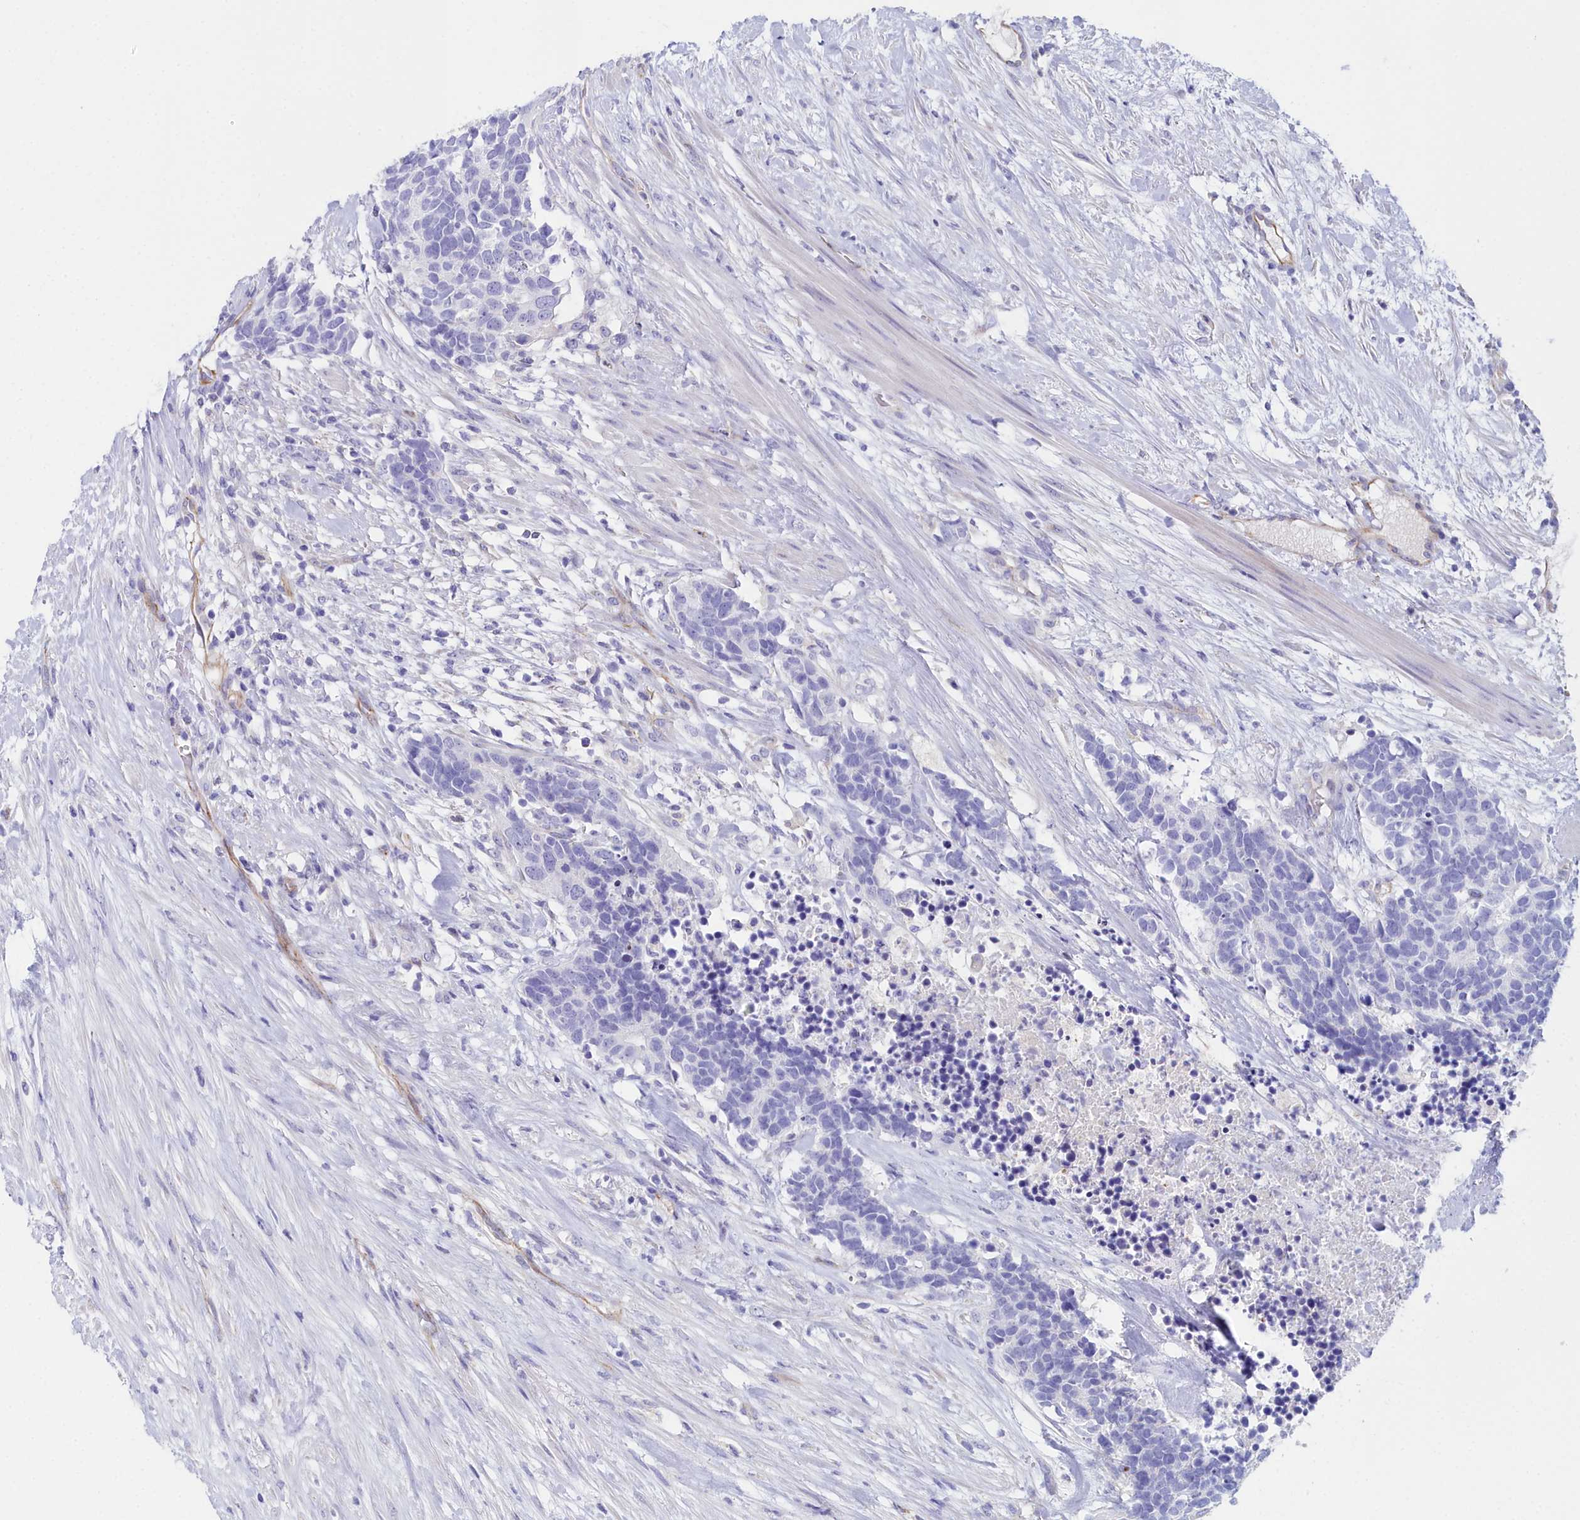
{"staining": {"intensity": "negative", "quantity": "none", "location": "none"}, "tissue": "carcinoid", "cell_type": "Tumor cells", "image_type": "cancer", "snomed": [{"axis": "morphology", "description": "Carcinoma, NOS"}, {"axis": "morphology", "description": "Carcinoid, malignant, NOS"}, {"axis": "topography", "description": "Prostate"}], "caption": "DAB (3,3'-diaminobenzidine) immunohistochemical staining of human carcinoid displays no significant expression in tumor cells. Brightfield microscopy of IHC stained with DAB (3,3'-diaminobenzidine) (brown) and hematoxylin (blue), captured at high magnification.", "gene": "SLC49A3", "patient": {"sex": "male", "age": 57}}